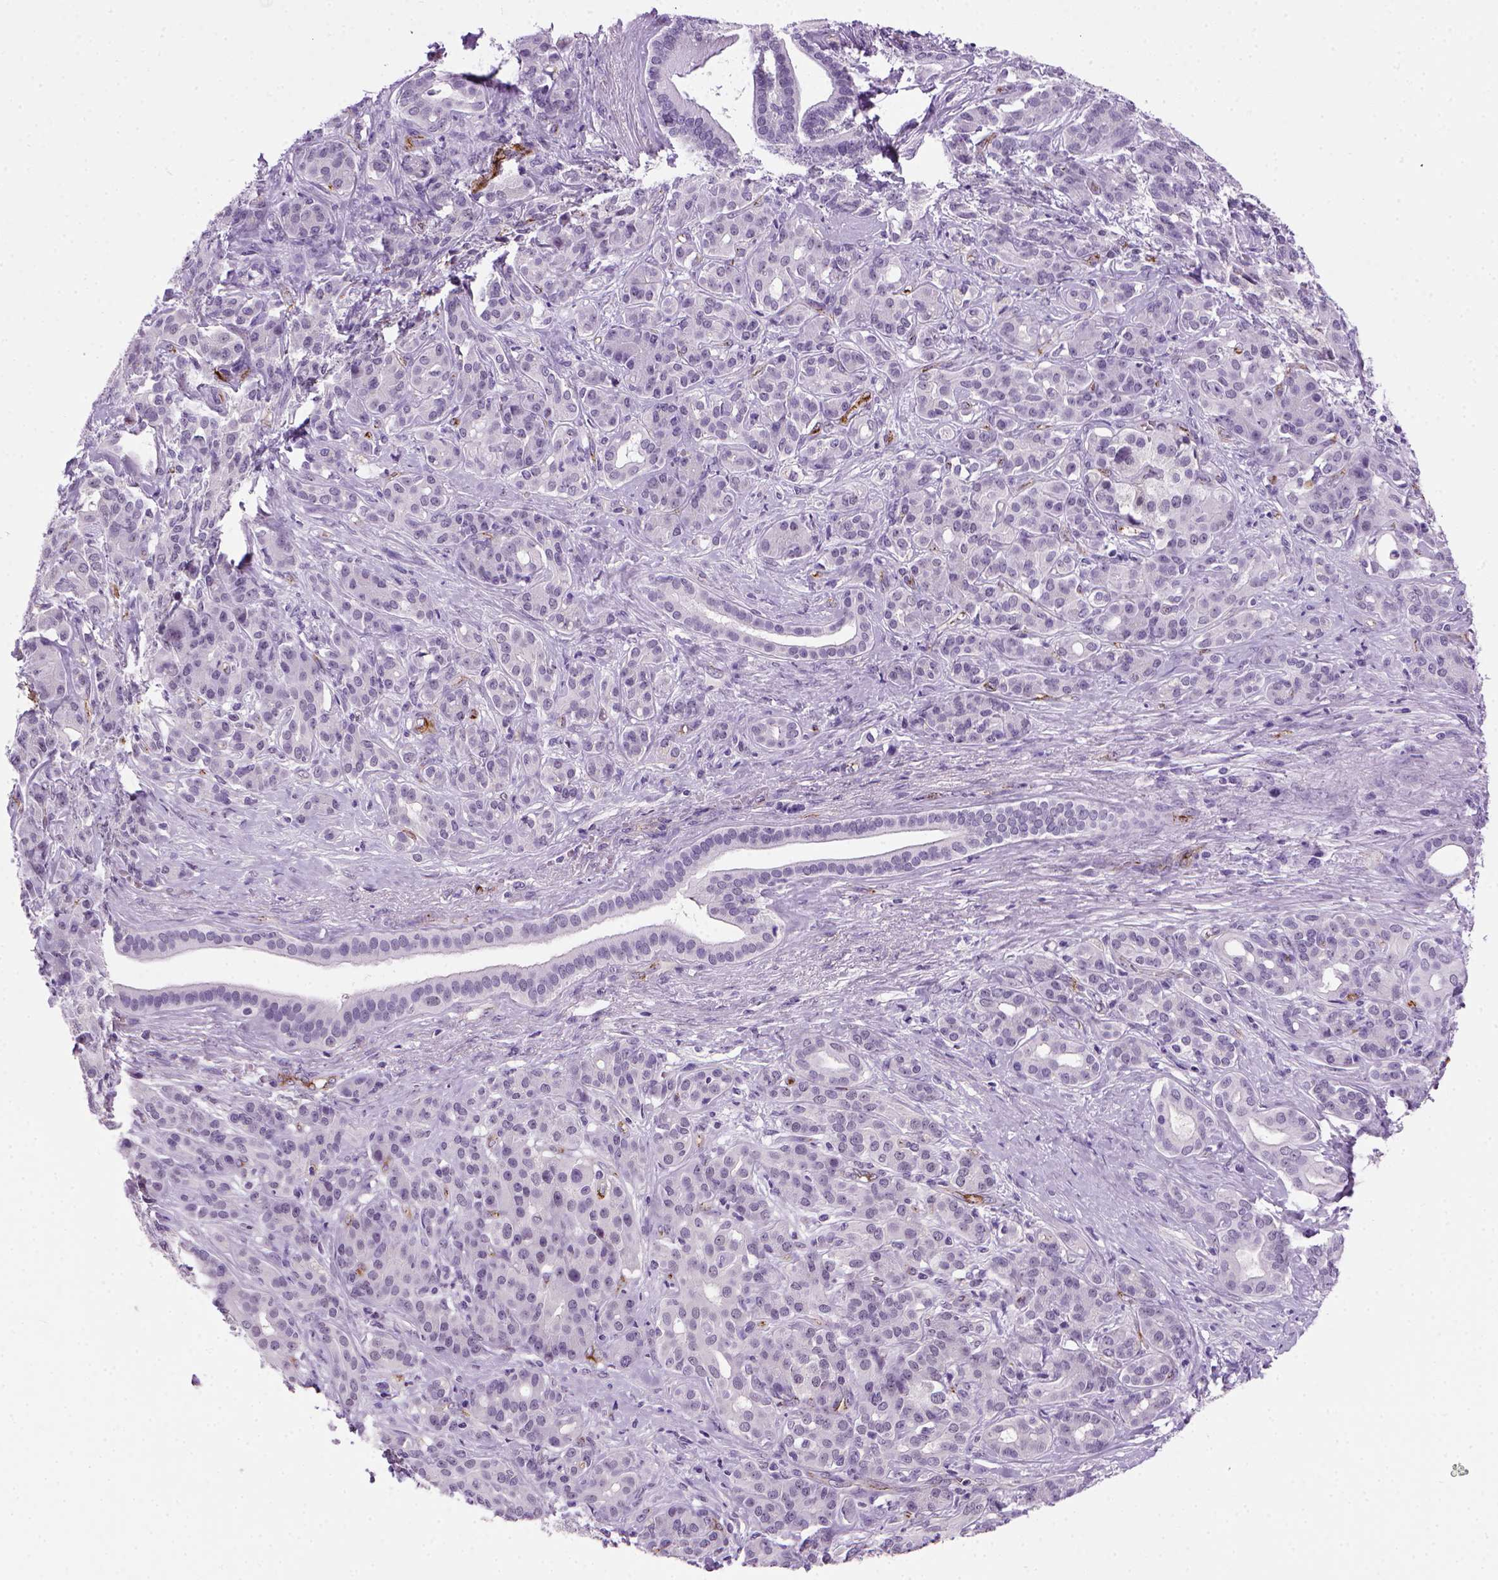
{"staining": {"intensity": "negative", "quantity": "none", "location": "none"}, "tissue": "pancreatic cancer", "cell_type": "Tumor cells", "image_type": "cancer", "snomed": [{"axis": "morphology", "description": "Normal tissue, NOS"}, {"axis": "morphology", "description": "Inflammation, NOS"}, {"axis": "morphology", "description": "Adenocarcinoma, NOS"}, {"axis": "topography", "description": "Pancreas"}], "caption": "Tumor cells are negative for brown protein staining in pancreatic cancer.", "gene": "VWF", "patient": {"sex": "male", "age": 57}}